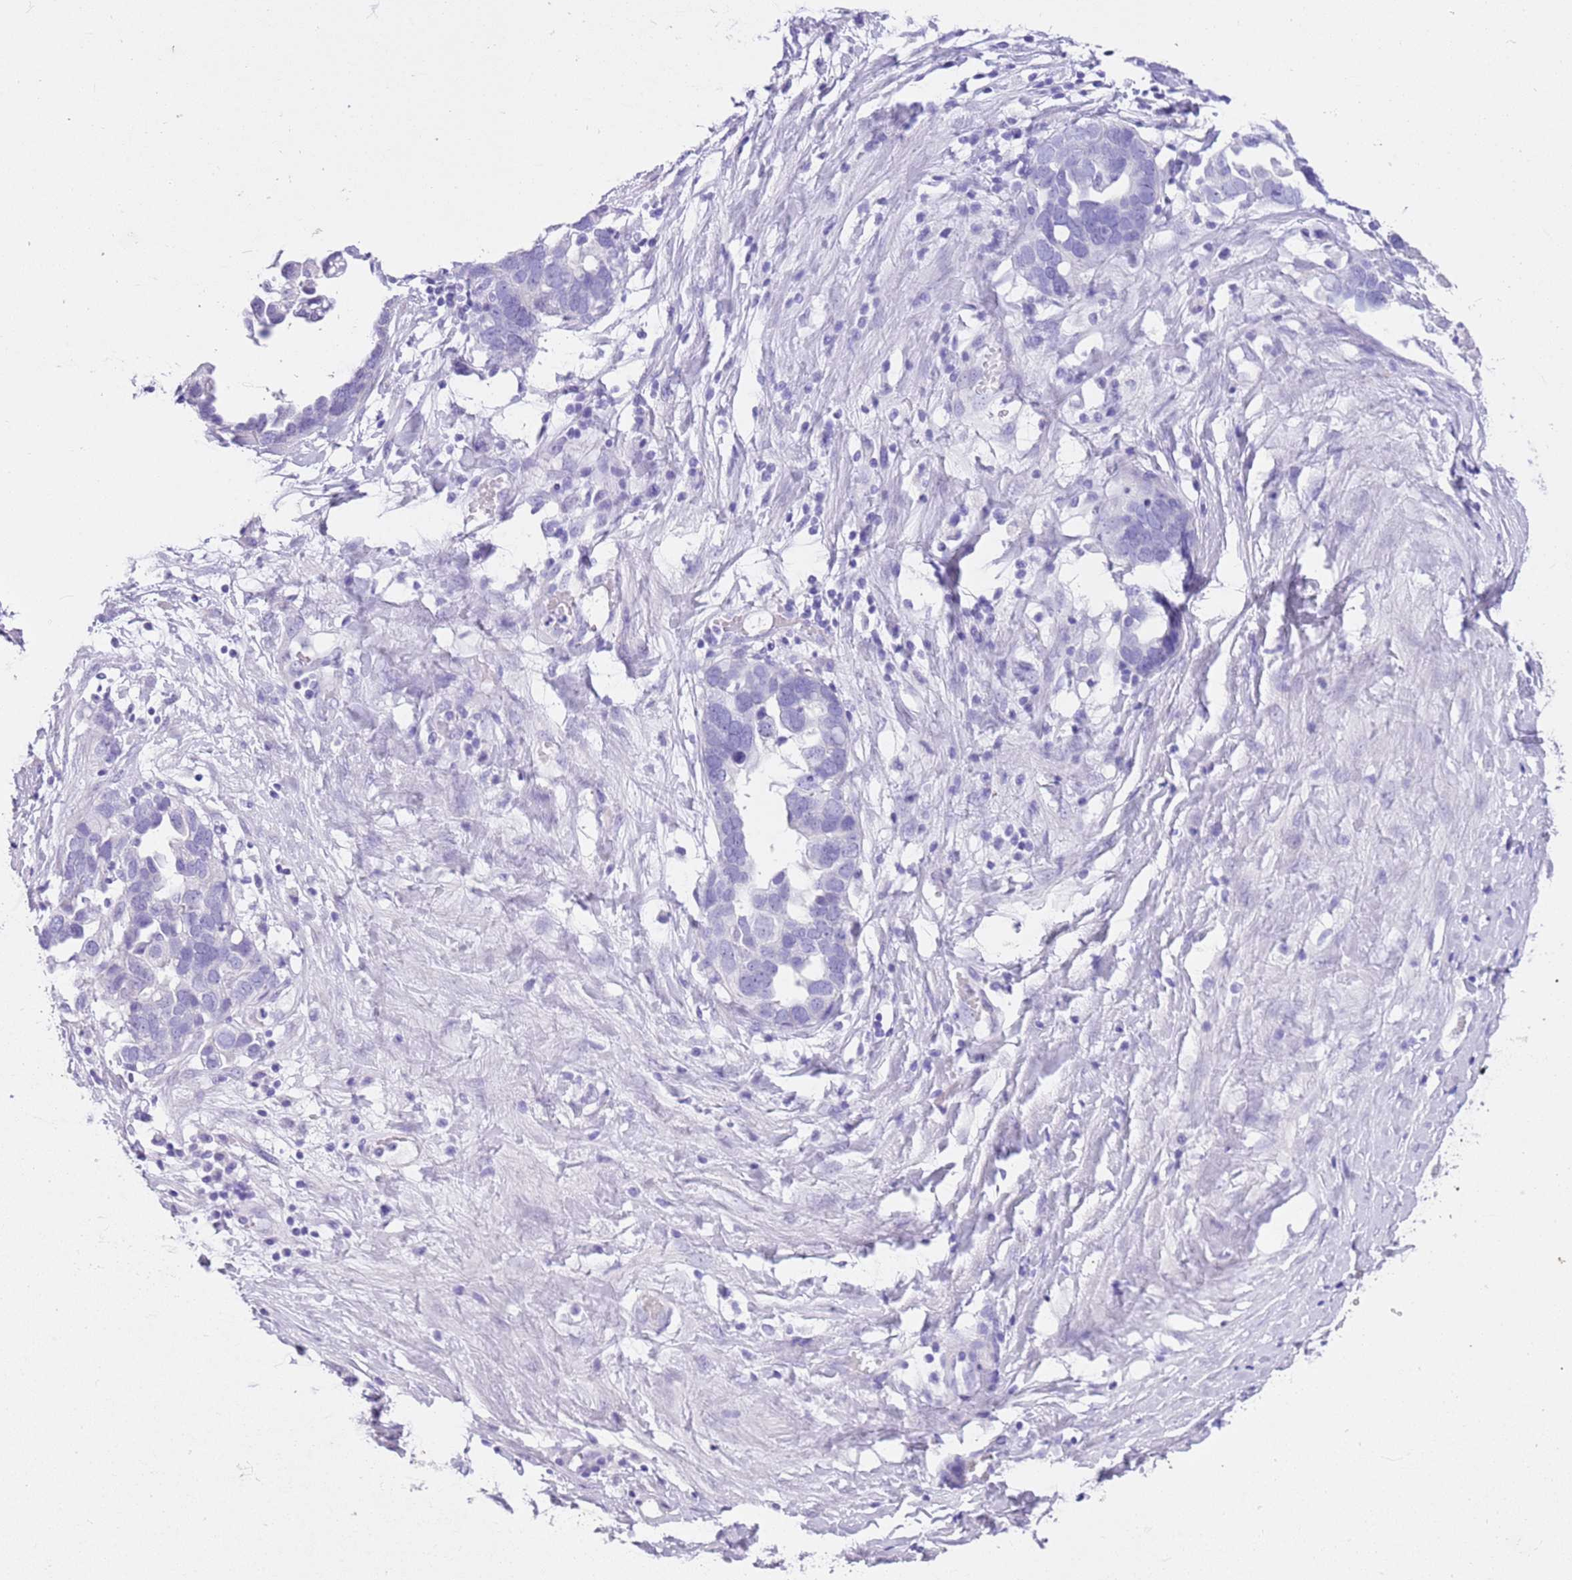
{"staining": {"intensity": "negative", "quantity": "none", "location": "none"}, "tissue": "ovarian cancer", "cell_type": "Tumor cells", "image_type": "cancer", "snomed": [{"axis": "morphology", "description": "Cystadenocarcinoma, serous, NOS"}, {"axis": "topography", "description": "Ovary"}], "caption": "The photomicrograph reveals no significant expression in tumor cells of ovarian cancer (serous cystadenocarcinoma).", "gene": "TMEM185B", "patient": {"sex": "female", "age": 54}}